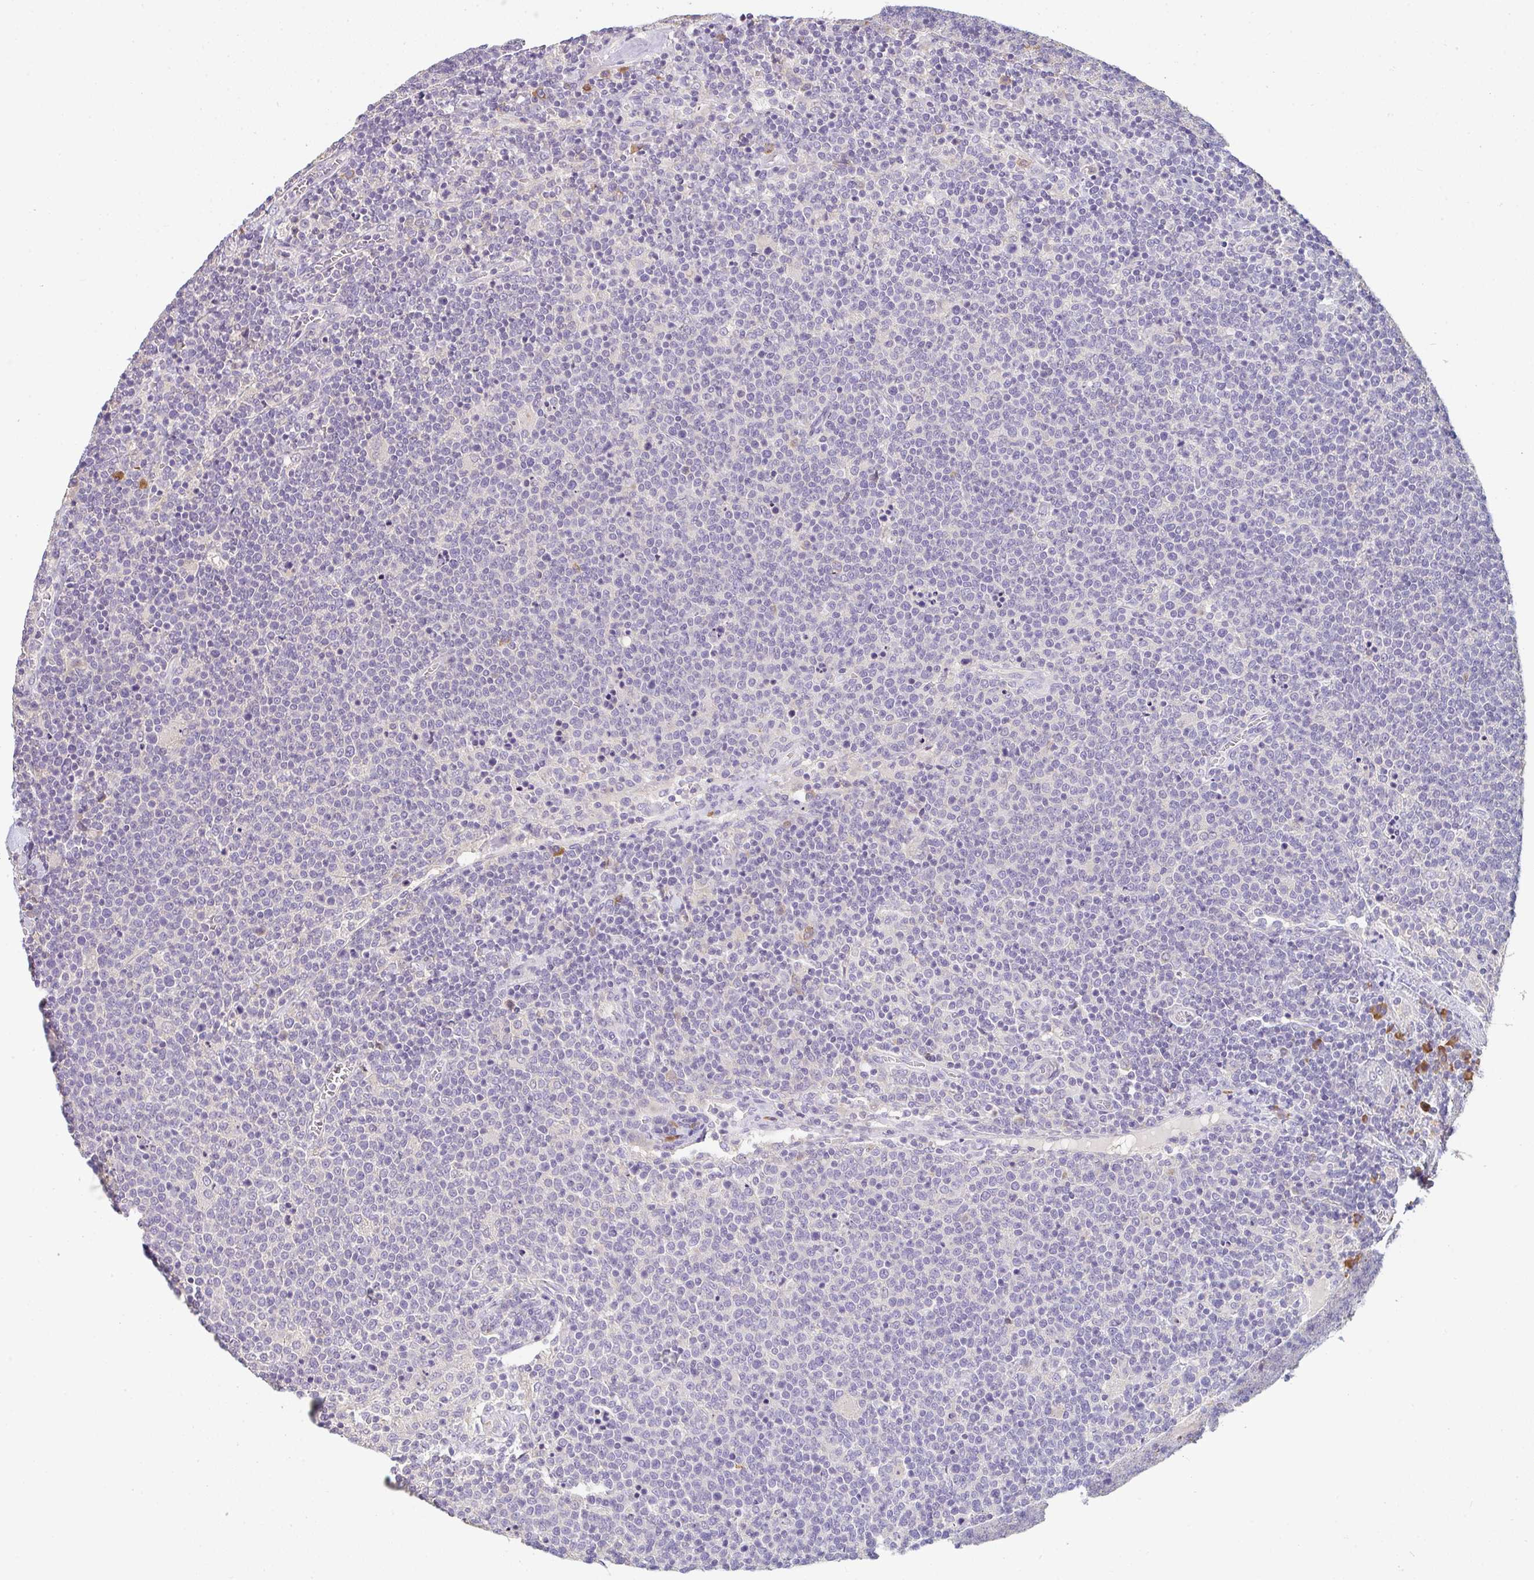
{"staining": {"intensity": "negative", "quantity": "none", "location": "none"}, "tissue": "lymphoma", "cell_type": "Tumor cells", "image_type": "cancer", "snomed": [{"axis": "morphology", "description": "Malignant lymphoma, non-Hodgkin's type, High grade"}, {"axis": "topography", "description": "Lymph node"}], "caption": "The image shows no staining of tumor cells in malignant lymphoma, non-Hodgkin's type (high-grade). (Brightfield microscopy of DAB (3,3'-diaminobenzidine) immunohistochemistry (IHC) at high magnification).", "gene": "ZNF215", "patient": {"sex": "male", "age": 61}}